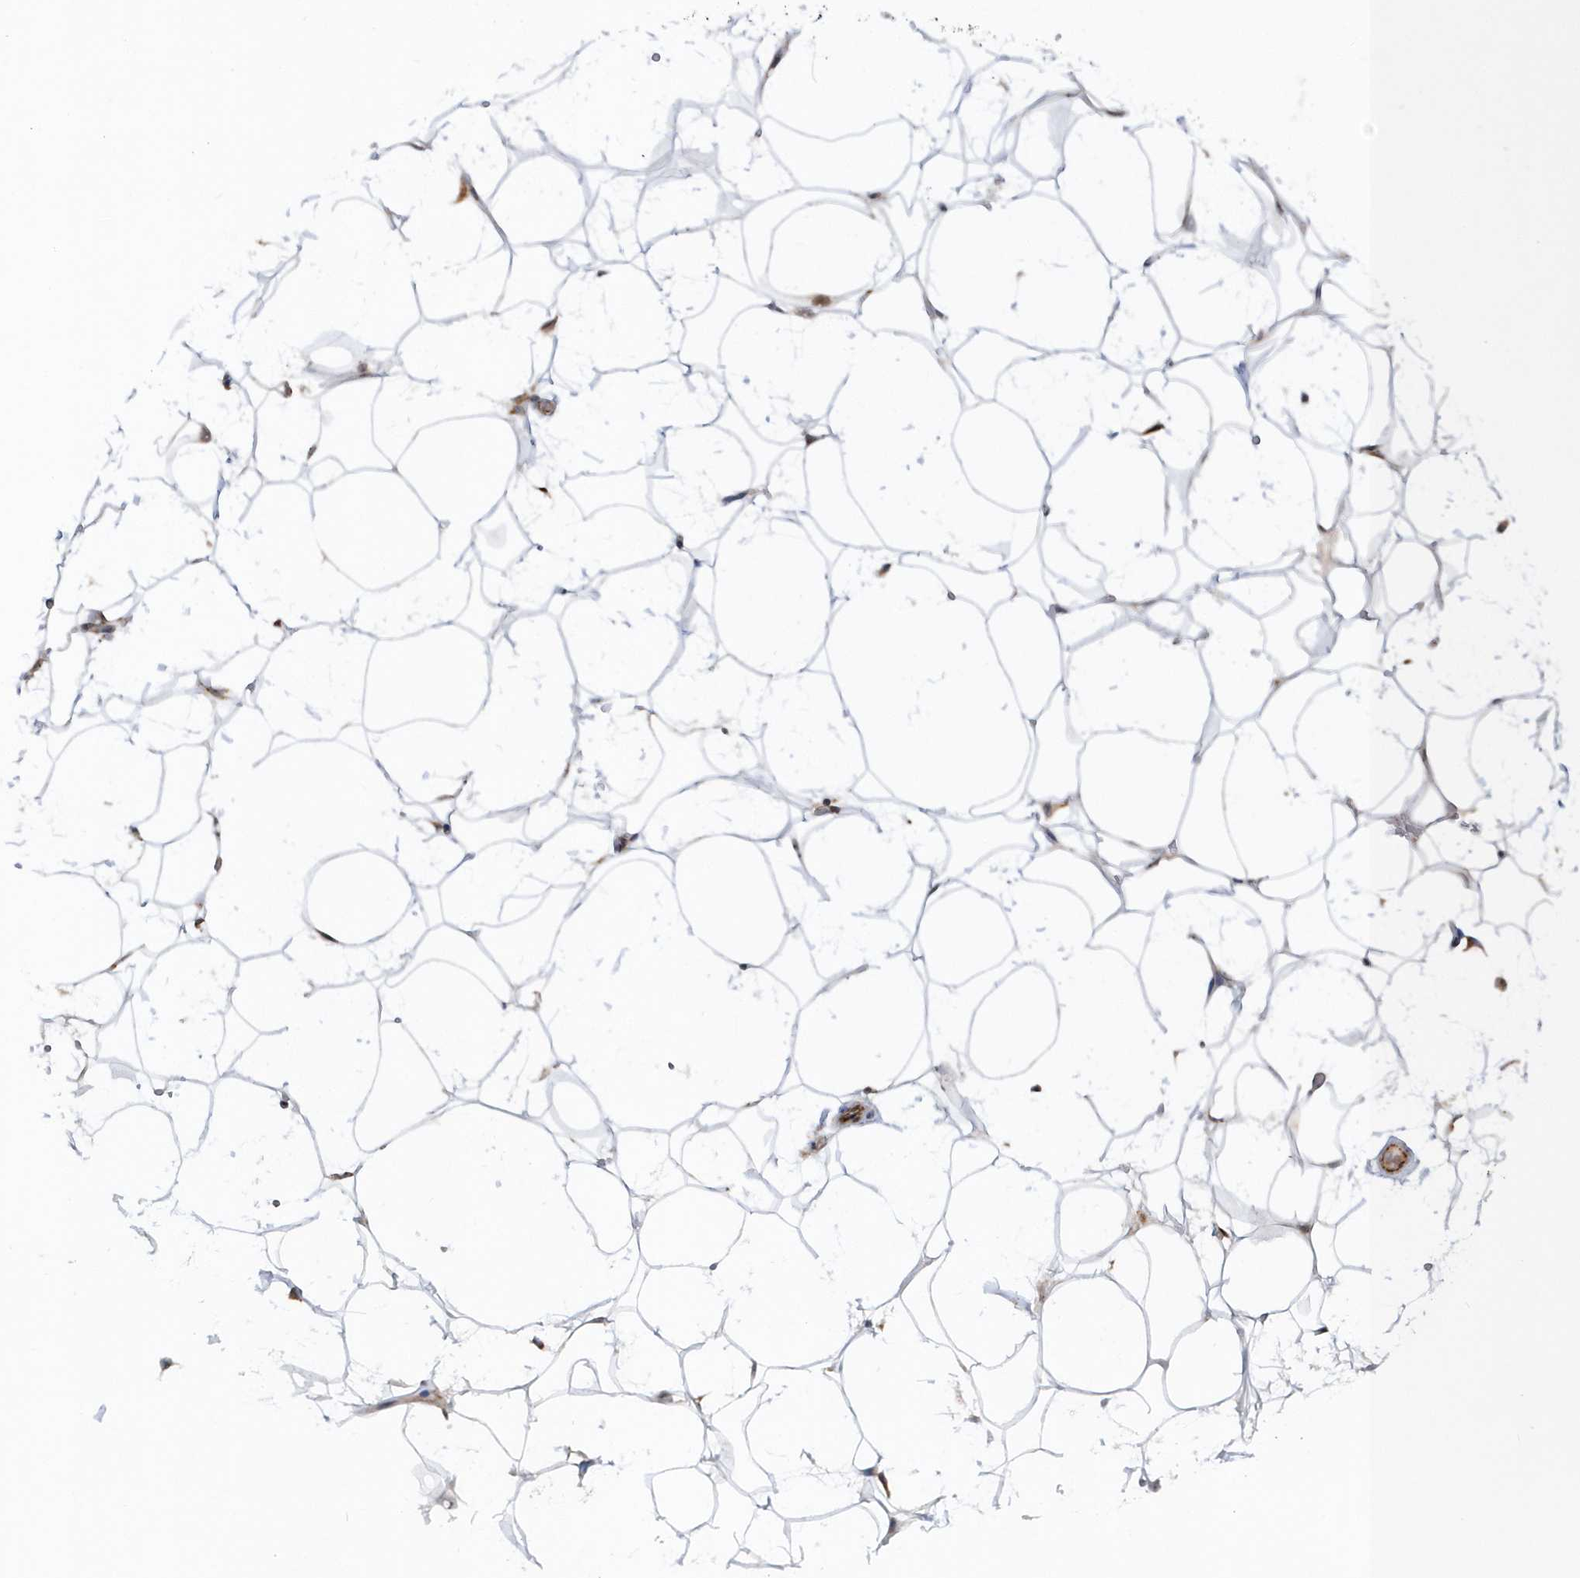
{"staining": {"intensity": "negative", "quantity": "none", "location": "none"}, "tissue": "adipose tissue", "cell_type": "Adipocytes", "image_type": "normal", "snomed": [{"axis": "morphology", "description": "Normal tissue, NOS"}, {"axis": "topography", "description": "Breast"}], "caption": "Image shows no protein expression in adipocytes of unremarkable adipose tissue.", "gene": "SOWAHB", "patient": {"sex": "female", "age": 26}}